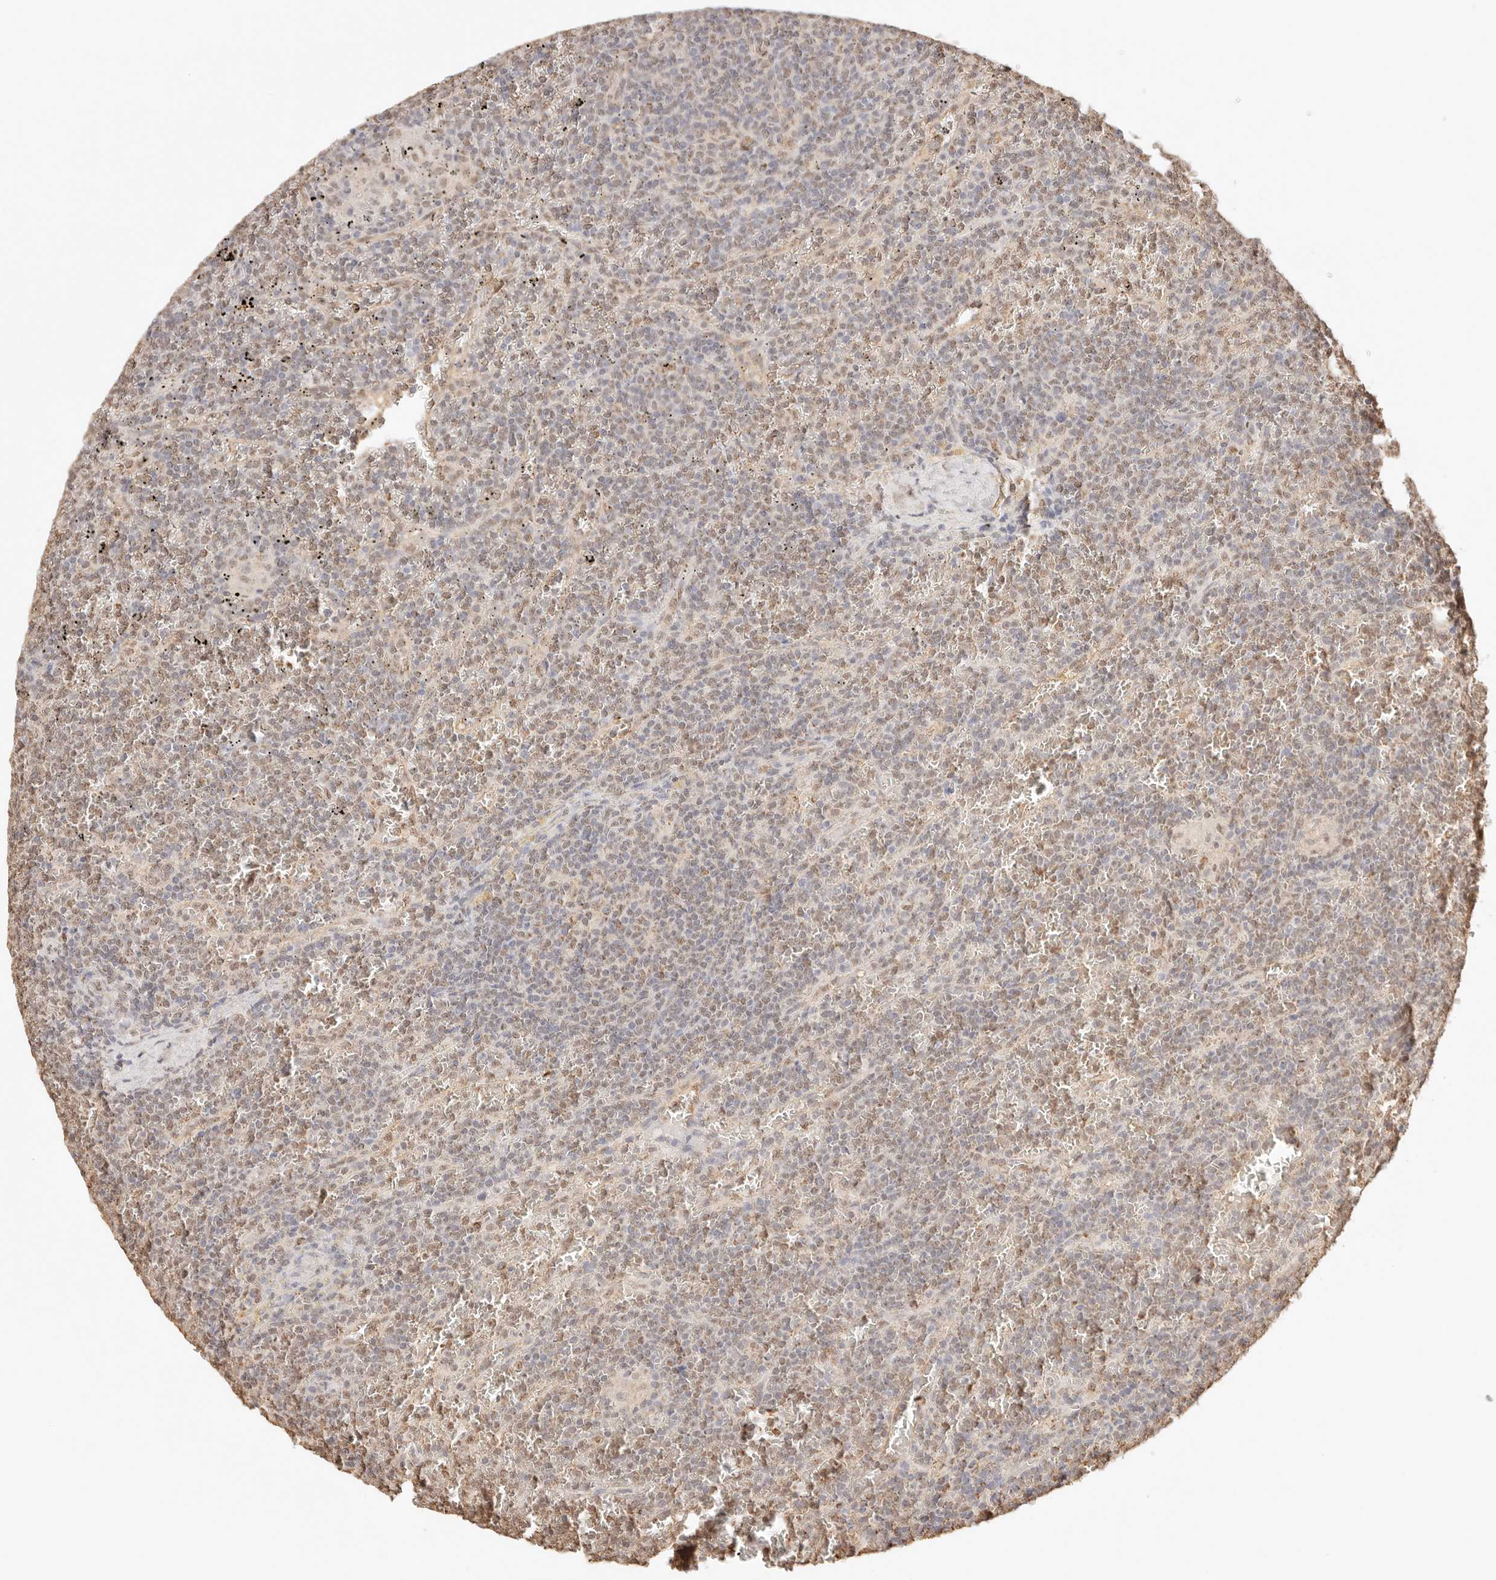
{"staining": {"intensity": "moderate", "quantity": ">75%", "location": "nuclear"}, "tissue": "lymphoma", "cell_type": "Tumor cells", "image_type": "cancer", "snomed": [{"axis": "morphology", "description": "Malignant lymphoma, non-Hodgkin's type, Low grade"}, {"axis": "topography", "description": "Spleen"}], "caption": "The image exhibits immunohistochemical staining of malignant lymphoma, non-Hodgkin's type (low-grade). There is moderate nuclear positivity is identified in about >75% of tumor cells.", "gene": "IL1R2", "patient": {"sex": "female", "age": 19}}